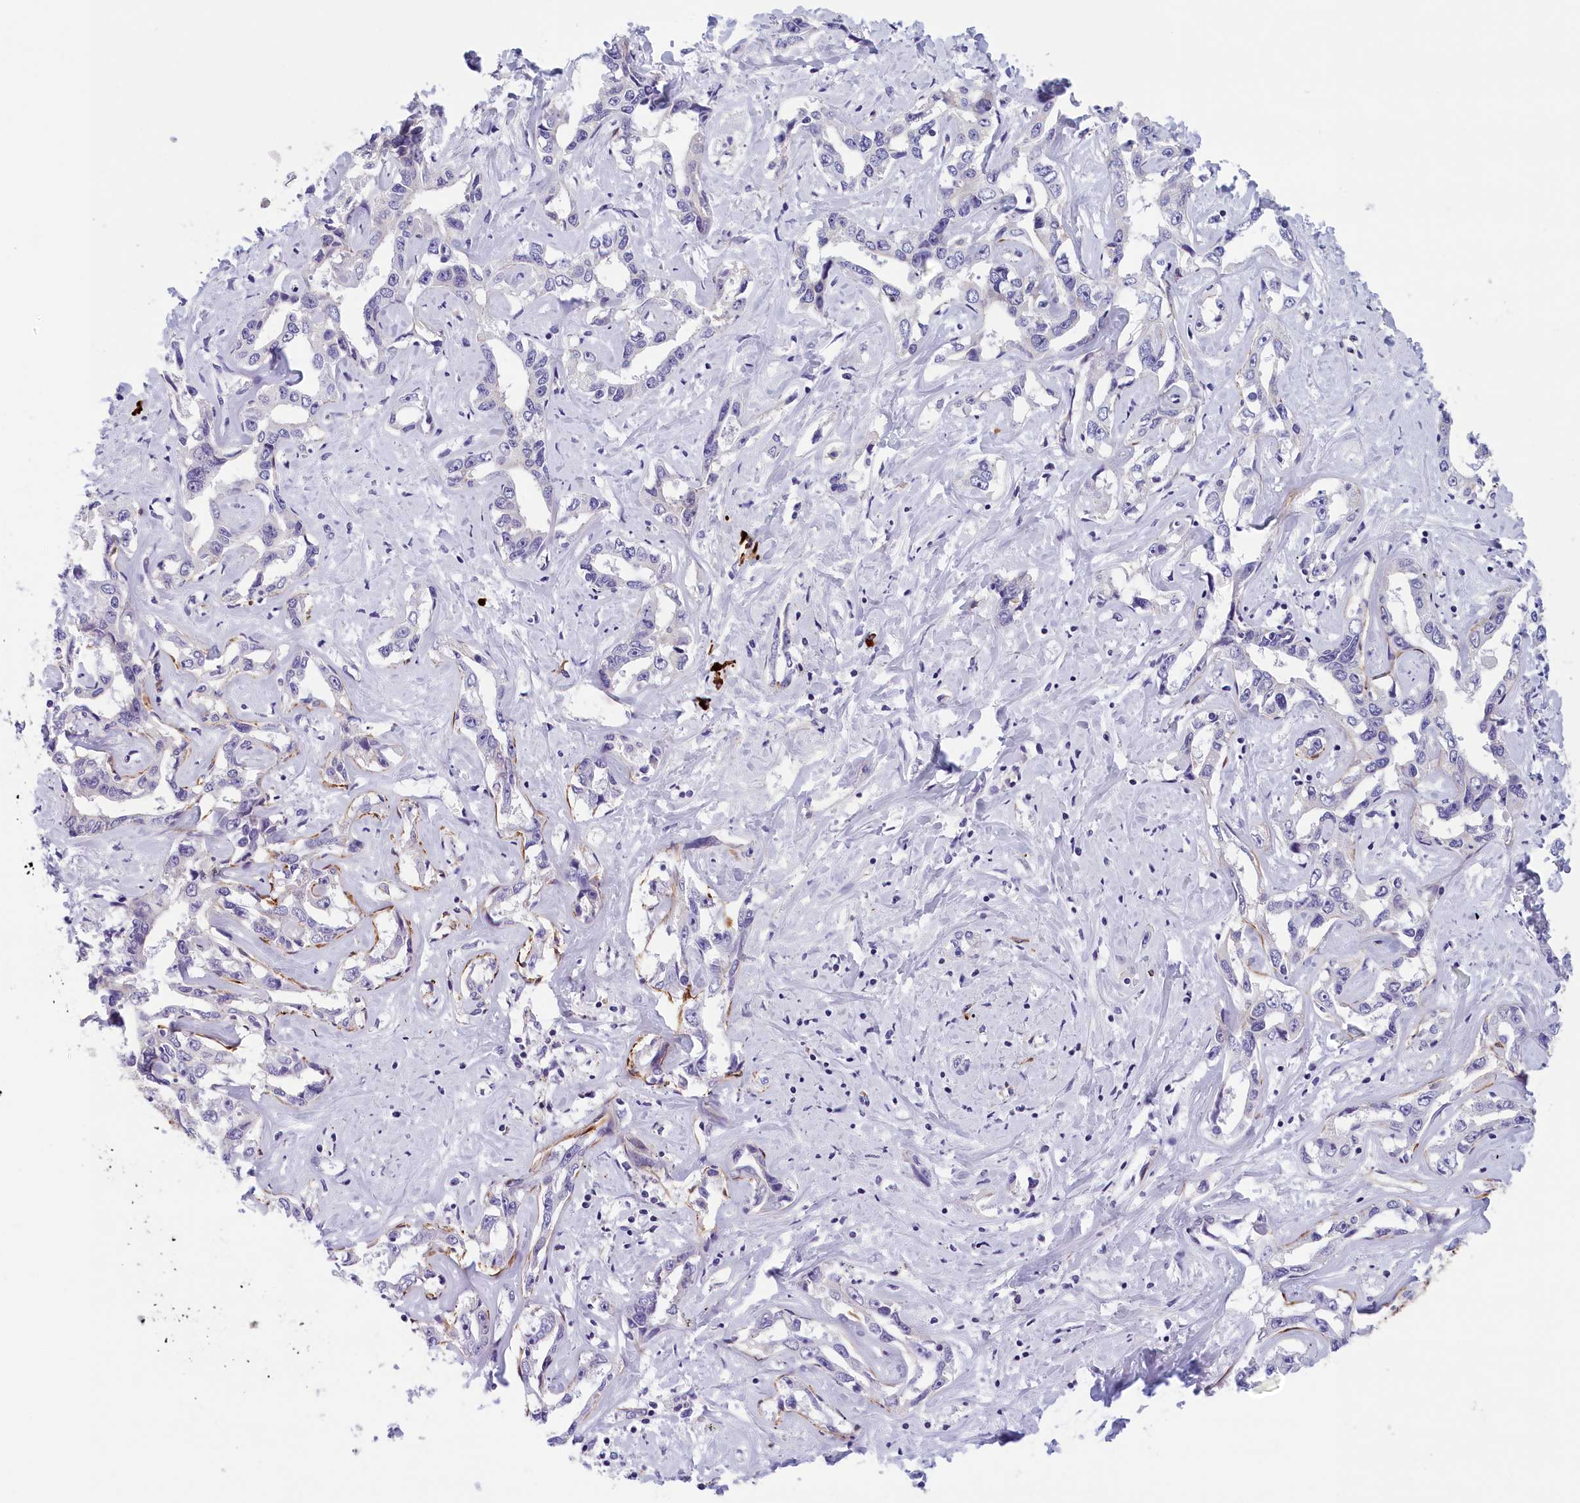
{"staining": {"intensity": "negative", "quantity": "none", "location": "none"}, "tissue": "liver cancer", "cell_type": "Tumor cells", "image_type": "cancer", "snomed": [{"axis": "morphology", "description": "Cholangiocarcinoma"}, {"axis": "topography", "description": "Liver"}], "caption": "Immunohistochemistry (IHC) micrograph of neoplastic tissue: human liver cholangiocarcinoma stained with DAB displays no significant protein expression in tumor cells.", "gene": "BCL2L13", "patient": {"sex": "male", "age": 59}}